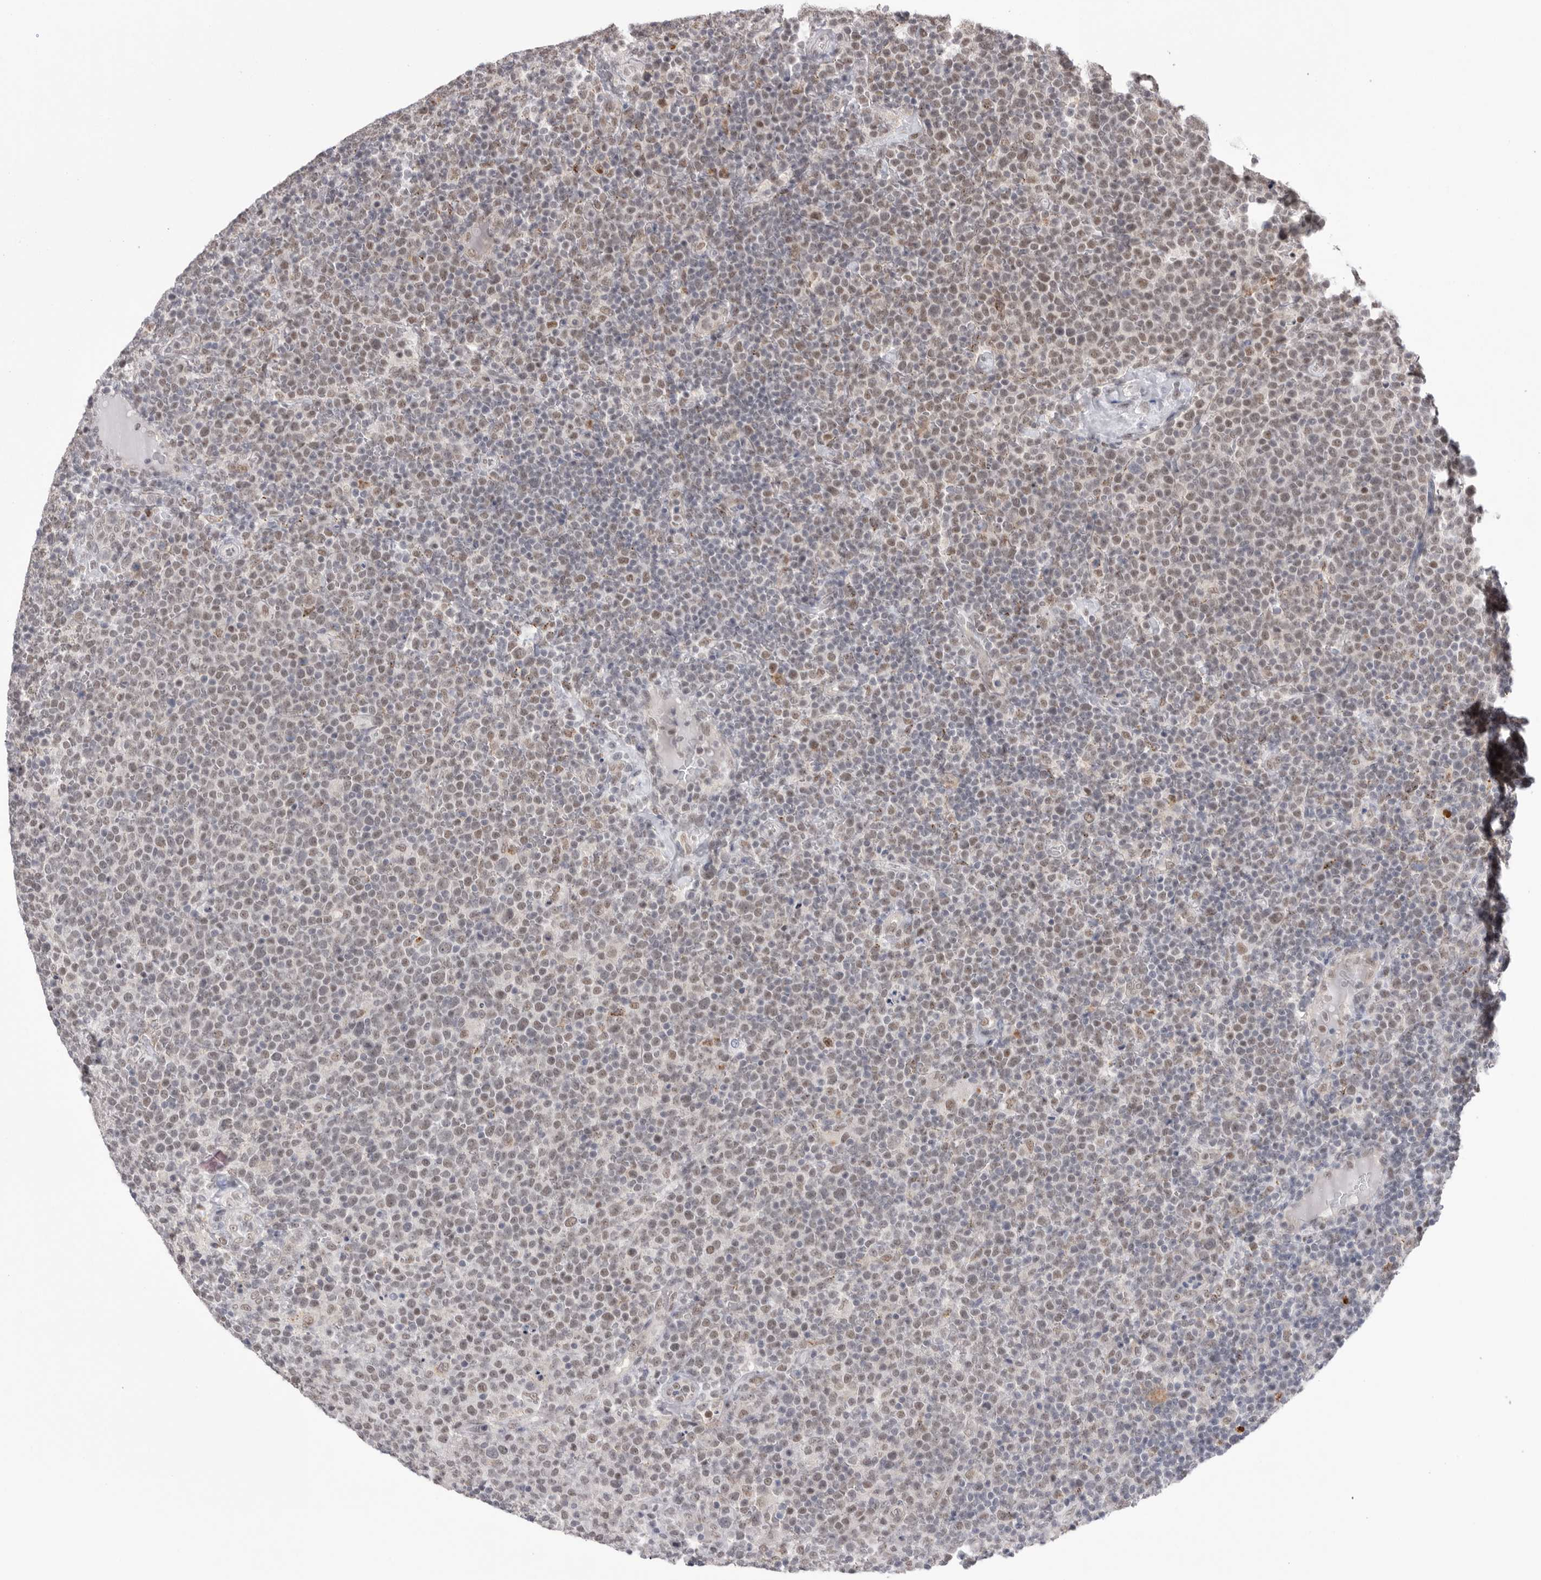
{"staining": {"intensity": "moderate", "quantity": "25%-75%", "location": "nuclear"}, "tissue": "lymphoma", "cell_type": "Tumor cells", "image_type": "cancer", "snomed": [{"axis": "morphology", "description": "Malignant lymphoma, non-Hodgkin's type, High grade"}, {"axis": "topography", "description": "Lymph node"}], "caption": "Human lymphoma stained with a brown dye shows moderate nuclear positive staining in approximately 25%-75% of tumor cells.", "gene": "BCLAF3", "patient": {"sex": "male", "age": 61}}